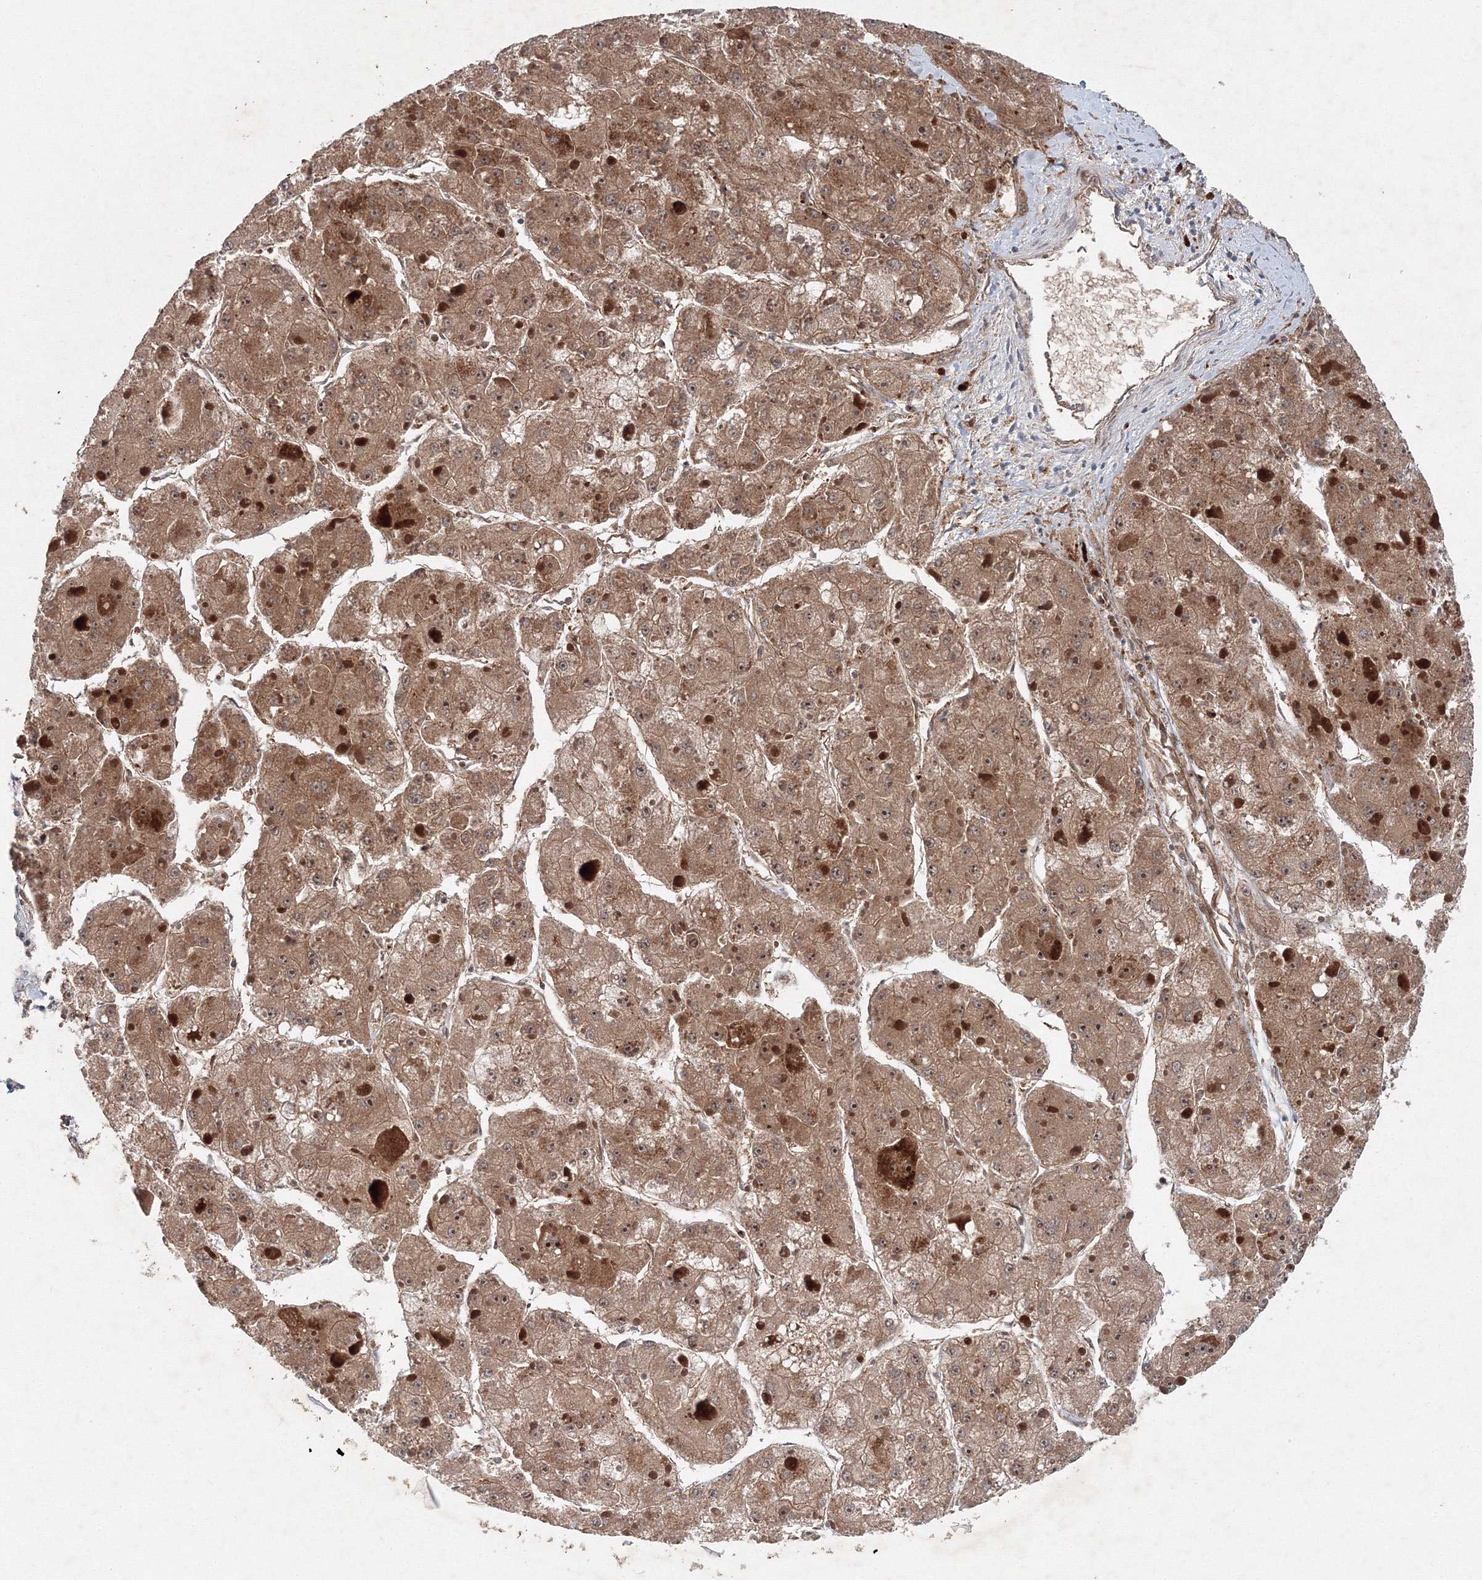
{"staining": {"intensity": "moderate", "quantity": ">75%", "location": "cytoplasmic/membranous,nuclear"}, "tissue": "liver cancer", "cell_type": "Tumor cells", "image_type": "cancer", "snomed": [{"axis": "morphology", "description": "Carcinoma, Hepatocellular, NOS"}, {"axis": "topography", "description": "Liver"}], "caption": "Liver cancer (hepatocellular carcinoma) stained with a protein marker displays moderate staining in tumor cells.", "gene": "WDR49", "patient": {"sex": "female", "age": 73}}